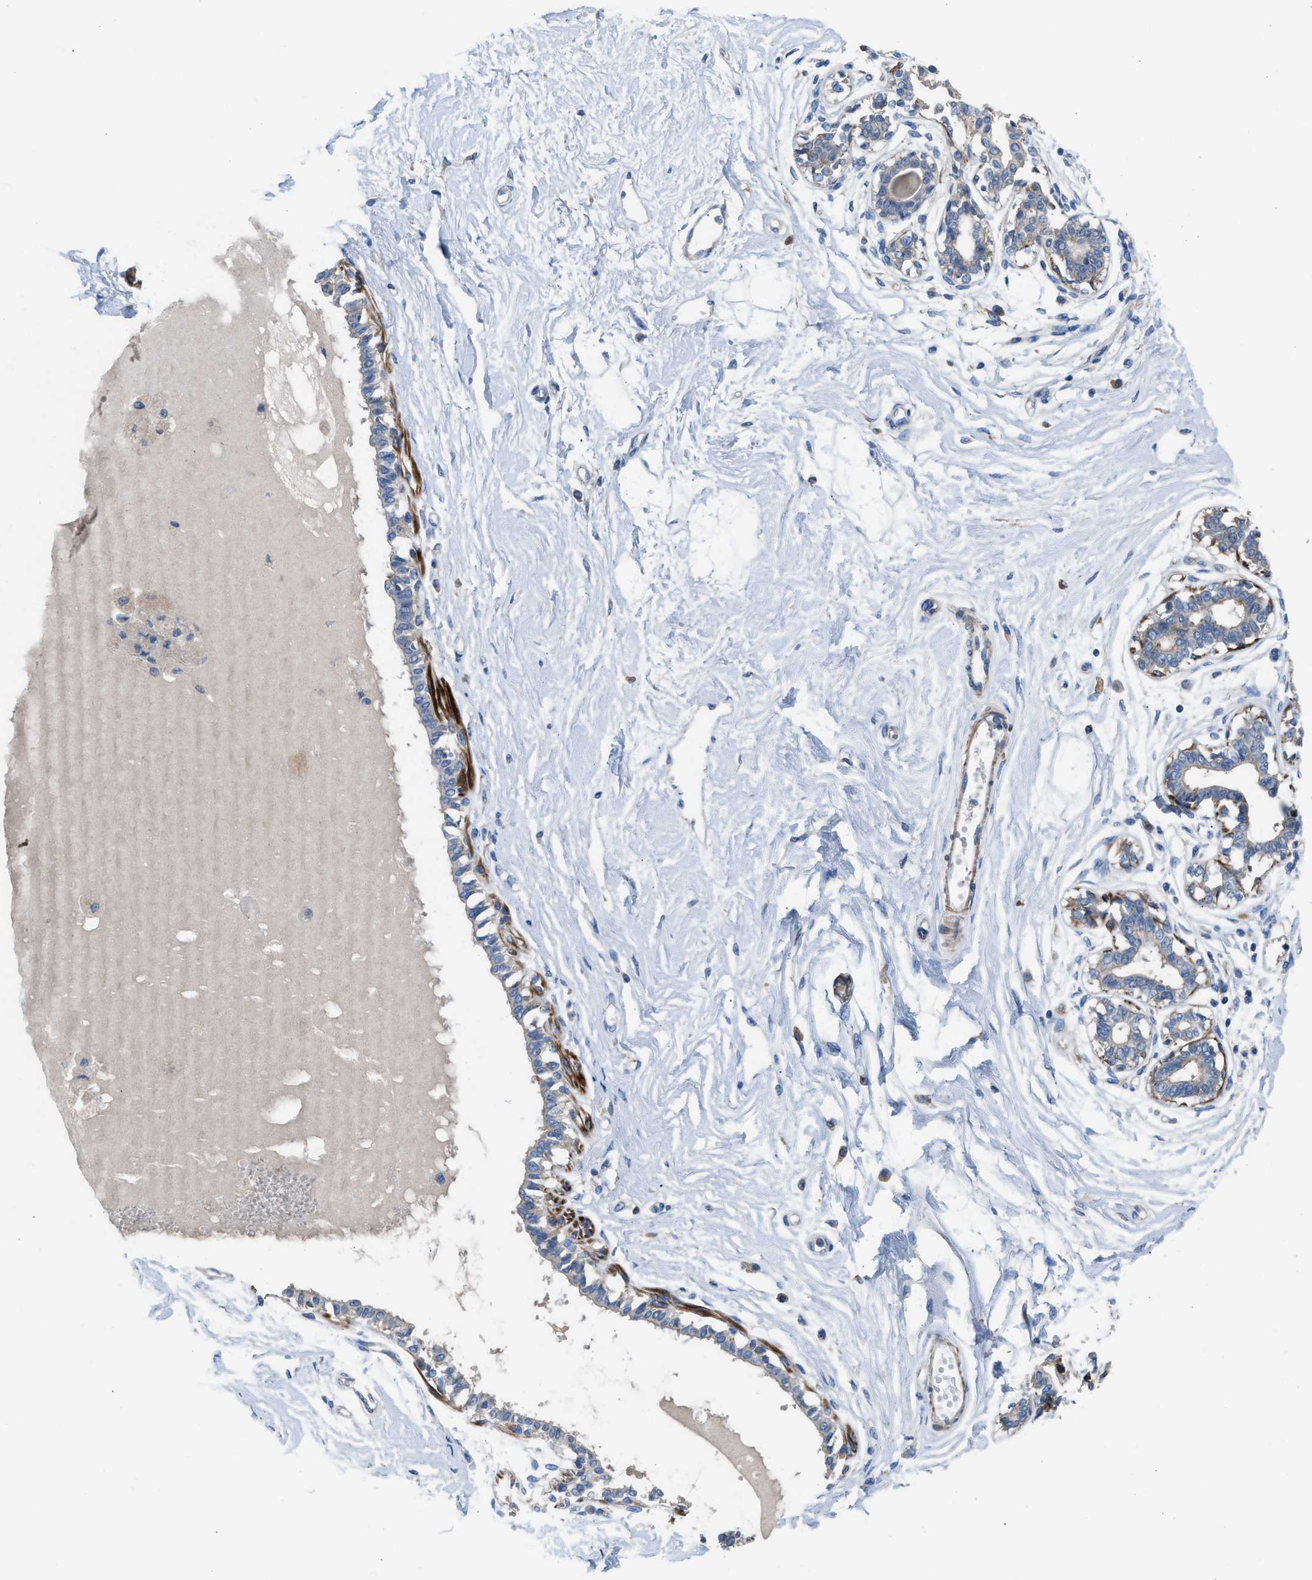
{"staining": {"intensity": "negative", "quantity": "none", "location": "none"}, "tissue": "breast", "cell_type": "Adipocytes", "image_type": "normal", "snomed": [{"axis": "morphology", "description": "Normal tissue, NOS"}, {"axis": "topography", "description": "Breast"}], "caption": "High power microscopy micrograph of an immunohistochemistry photomicrograph of normal breast, revealing no significant positivity in adipocytes.", "gene": "AOAH", "patient": {"sex": "female", "age": 45}}